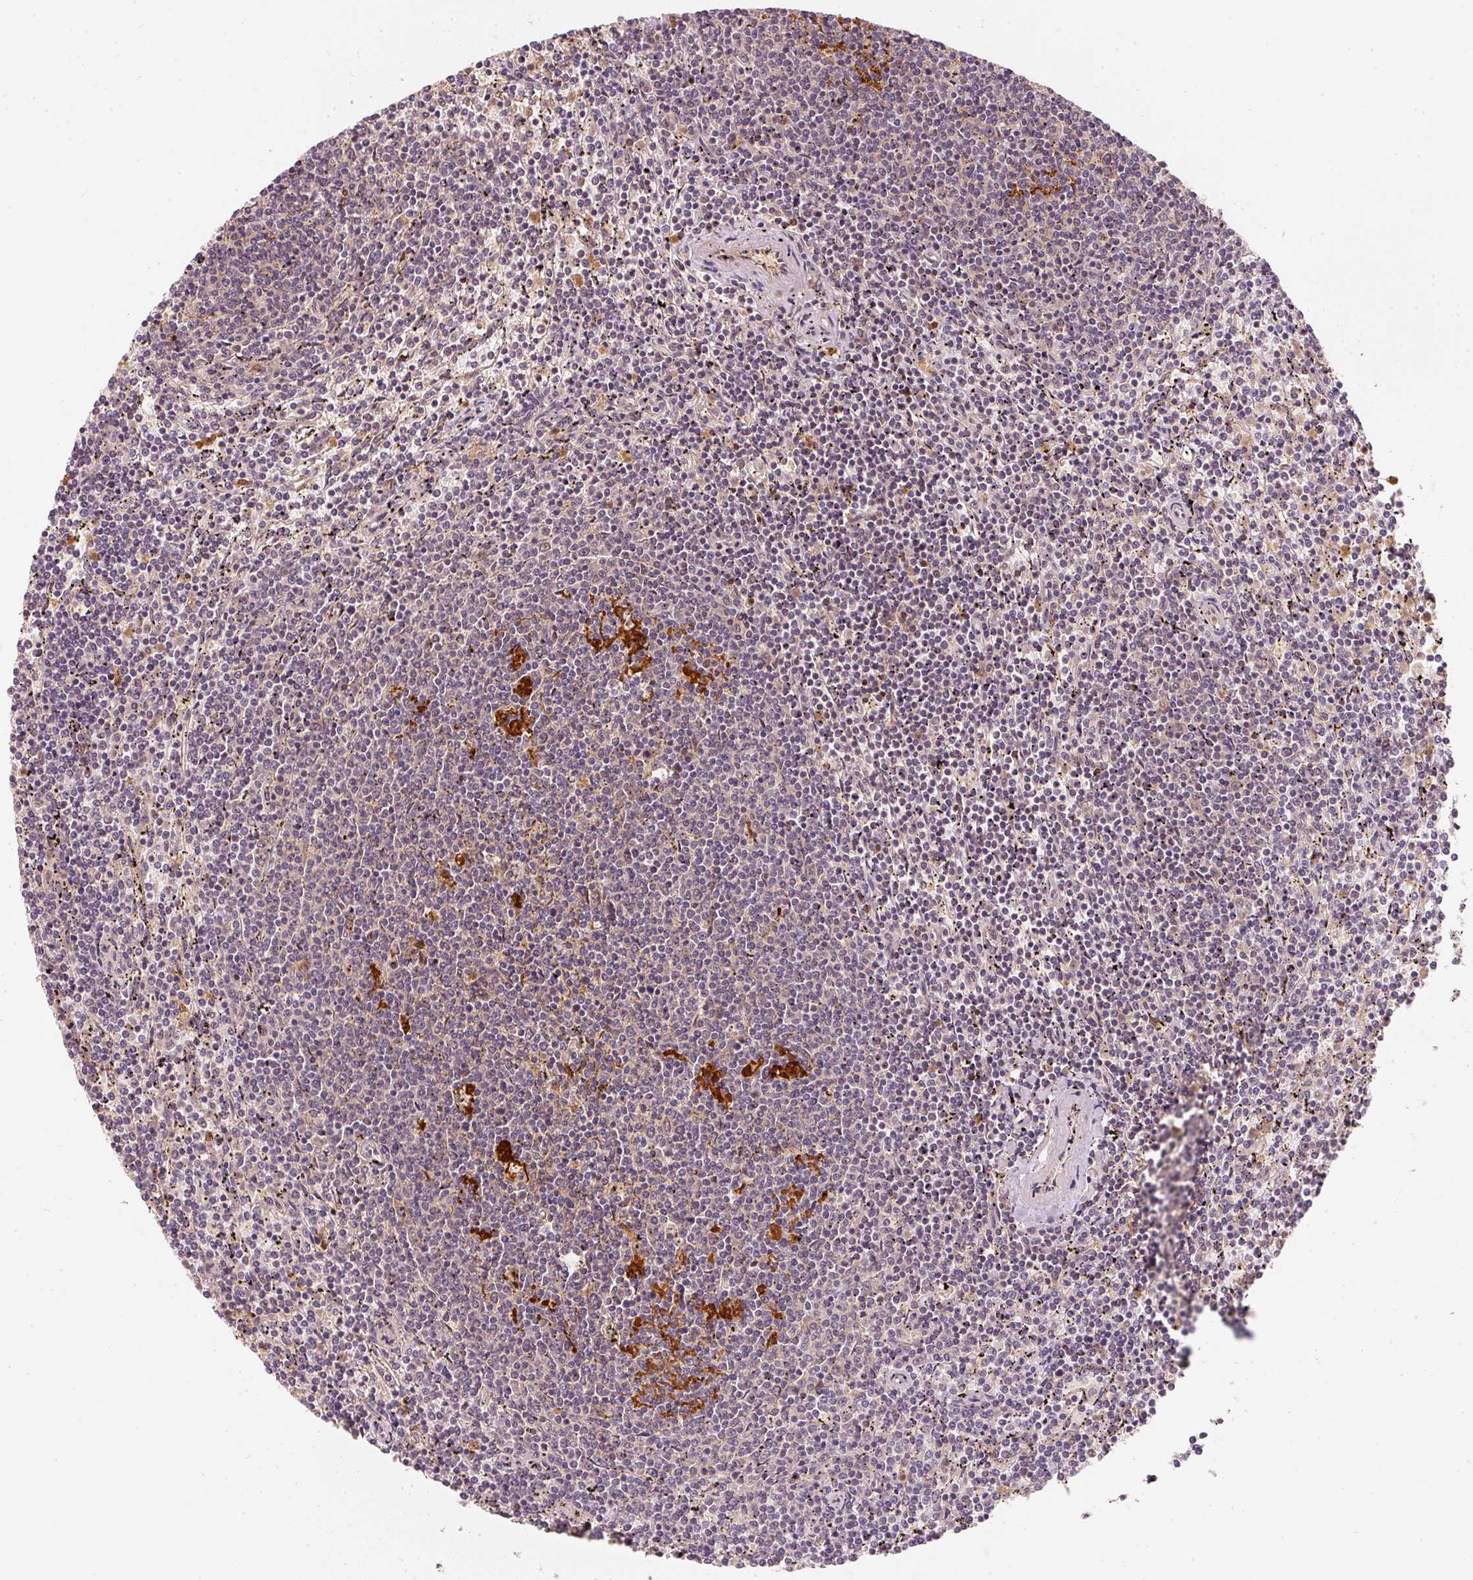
{"staining": {"intensity": "negative", "quantity": "none", "location": "none"}, "tissue": "lymphoma", "cell_type": "Tumor cells", "image_type": "cancer", "snomed": [{"axis": "morphology", "description": "Malignant lymphoma, non-Hodgkin's type, Low grade"}, {"axis": "topography", "description": "Spleen"}], "caption": "Protein analysis of malignant lymphoma, non-Hodgkin's type (low-grade) shows no significant expression in tumor cells. Nuclei are stained in blue.", "gene": "EEF1A2", "patient": {"sex": "female", "age": 50}}